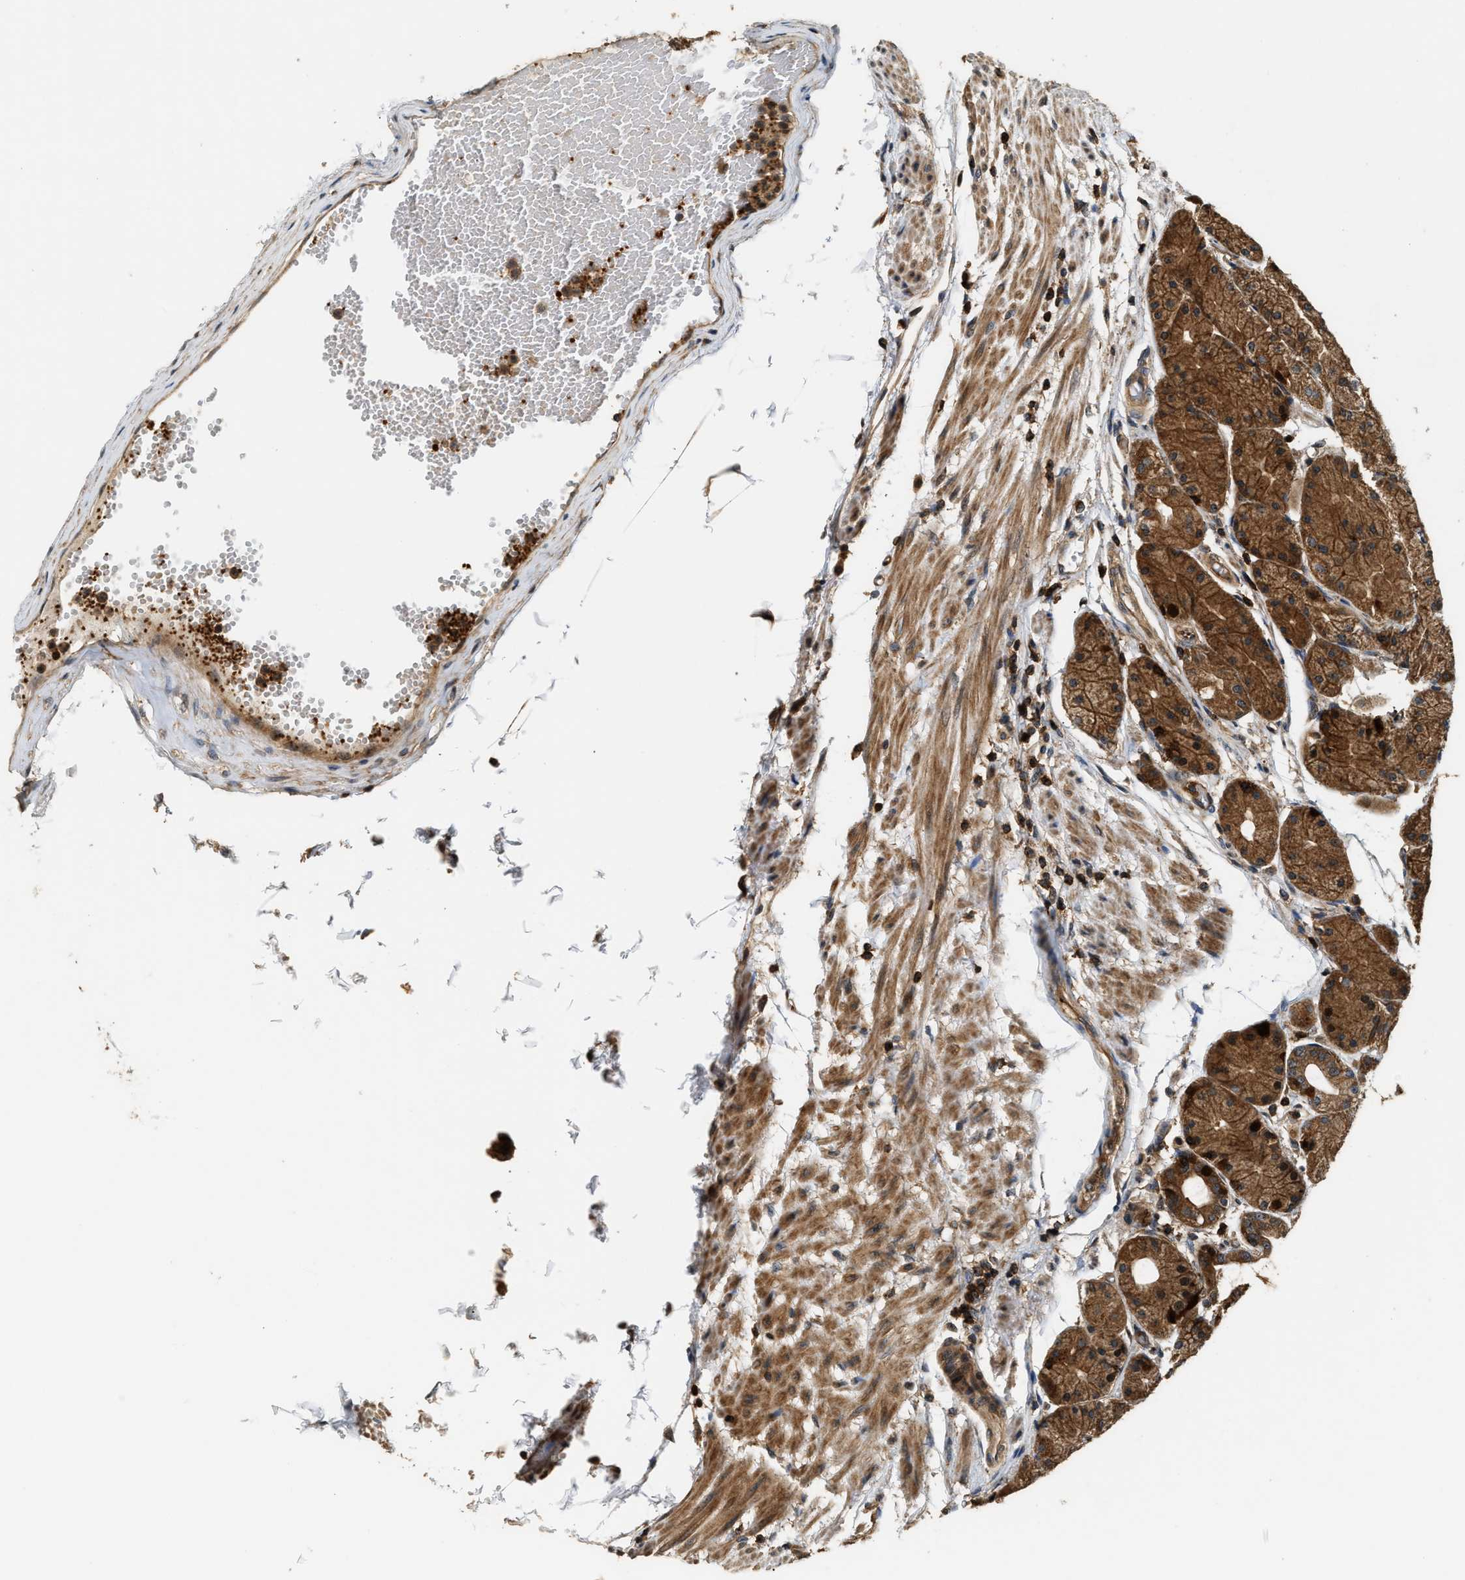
{"staining": {"intensity": "strong", "quantity": ">75%", "location": "cytoplasmic/membranous"}, "tissue": "stomach", "cell_type": "Glandular cells", "image_type": "normal", "snomed": [{"axis": "morphology", "description": "Normal tissue, NOS"}, {"axis": "topography", "description": "Stomach, upper"}], "caption": "High-power microscopy captured an immunohistochemistry image of unremarkable stomach, revealing strong cytoplasmic/membranous staining in approximately >75% of glandular cells. (brown staining indicates protein expression, while blue staining denotes nuclei).", "gene": "SNX5", "patient": {"sex": "male", "age": 72}}